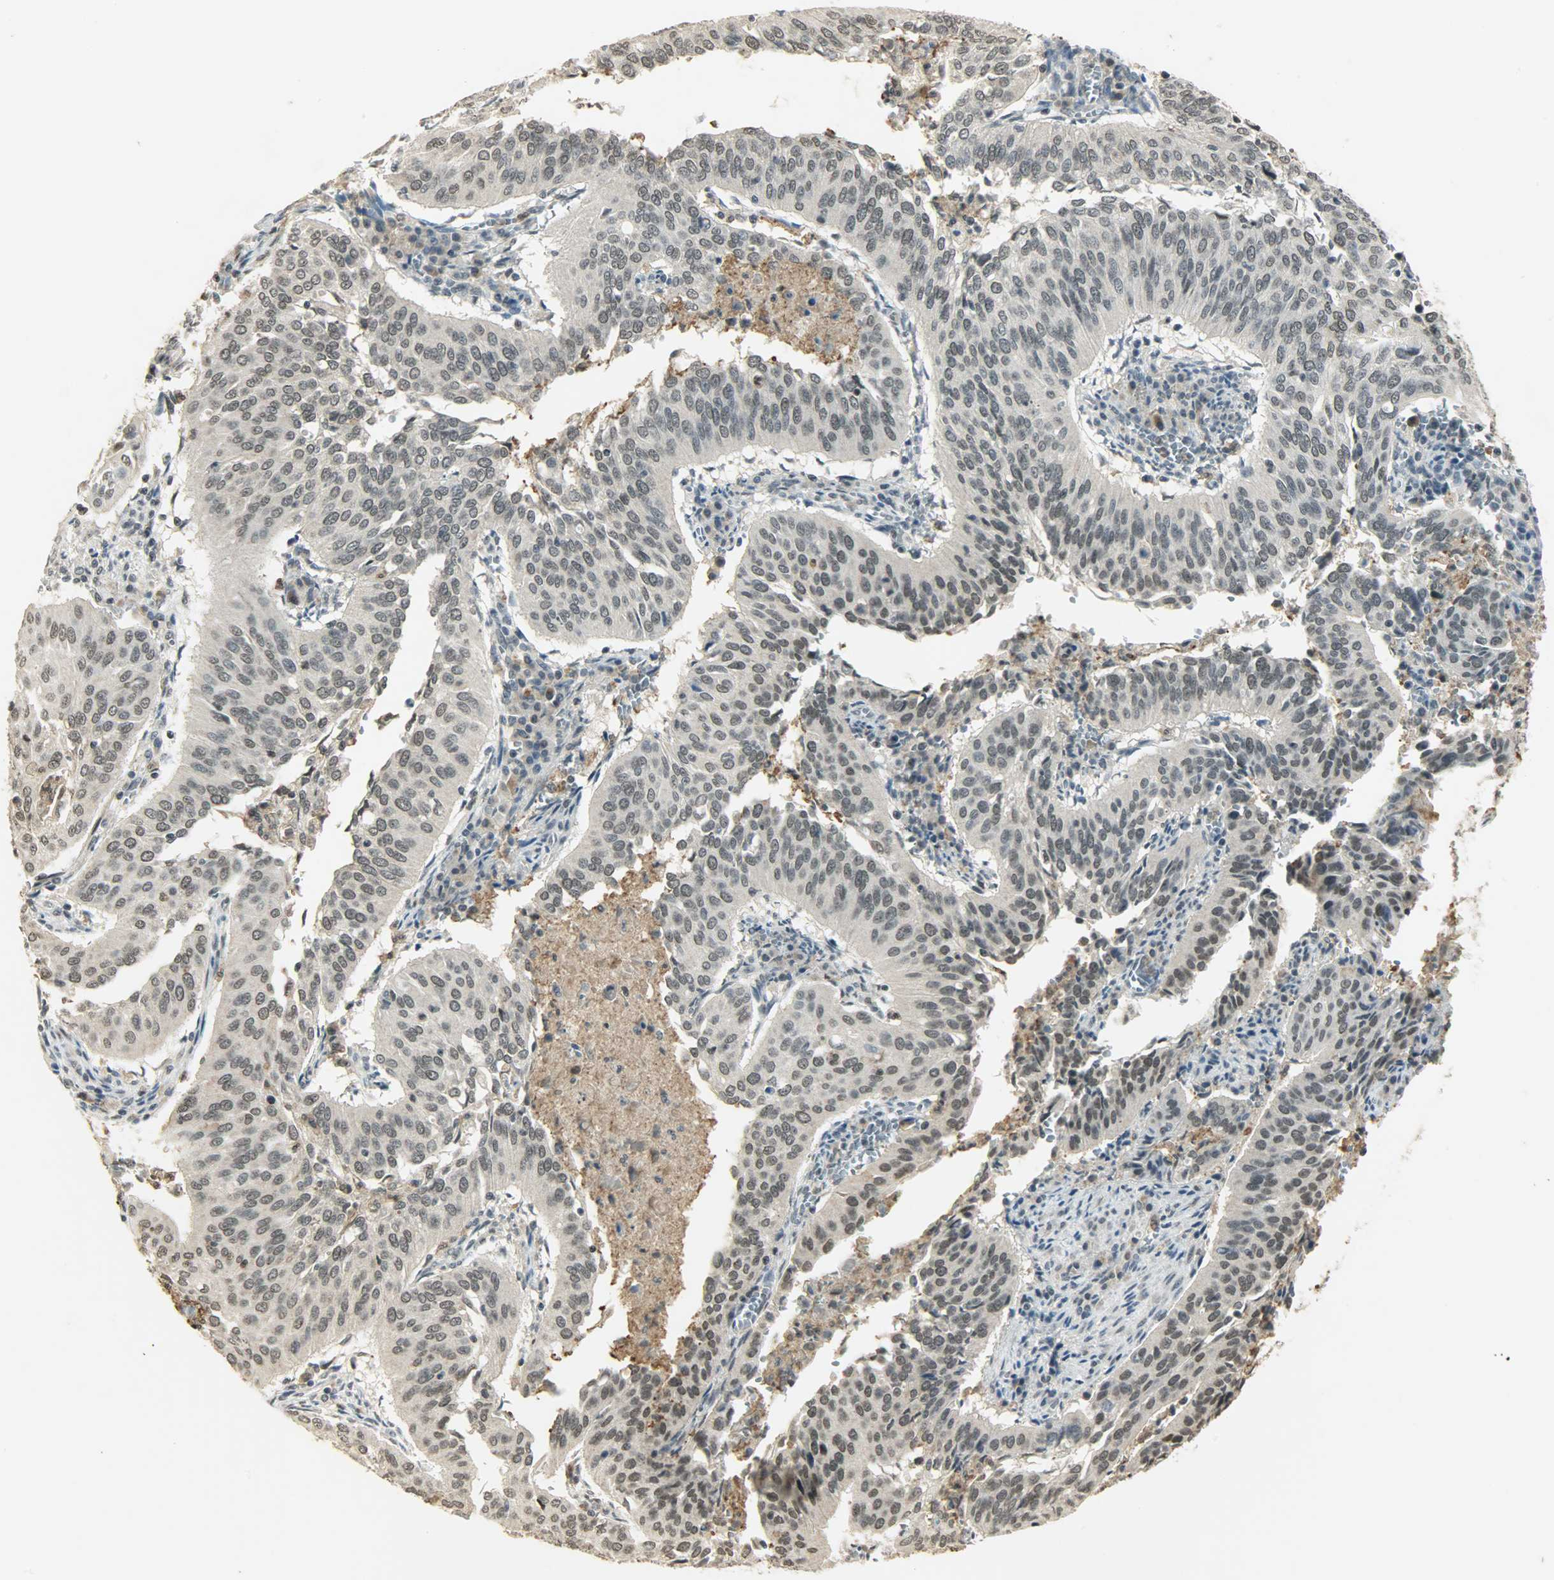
{"staining": {"intensity": "weak", "quantity": "<25%", "location": "nuclear"}, "tissue": "cervical cancer", "cell_type": "Tumor cells", "image_type": "cancer", "snomed": [{"axis": "morphology", "description": "Squamous cell carcinoma, NOS"}, {"axis": "topography", "description": "Cervix"}], "caption": "This micrograph is of squamous cell carcinoma (cervical) stained with immunohistochemistry (IHC) to label a protein in brown with the nuclei are counter-stained blue. There is no staining in tumor cells. (DAB (3,3'-diaminobenzidine) IHC with hematoxylin counter stain).", "gene": "SMARCA5", "patient": {"sex": "female", "age": 39}}